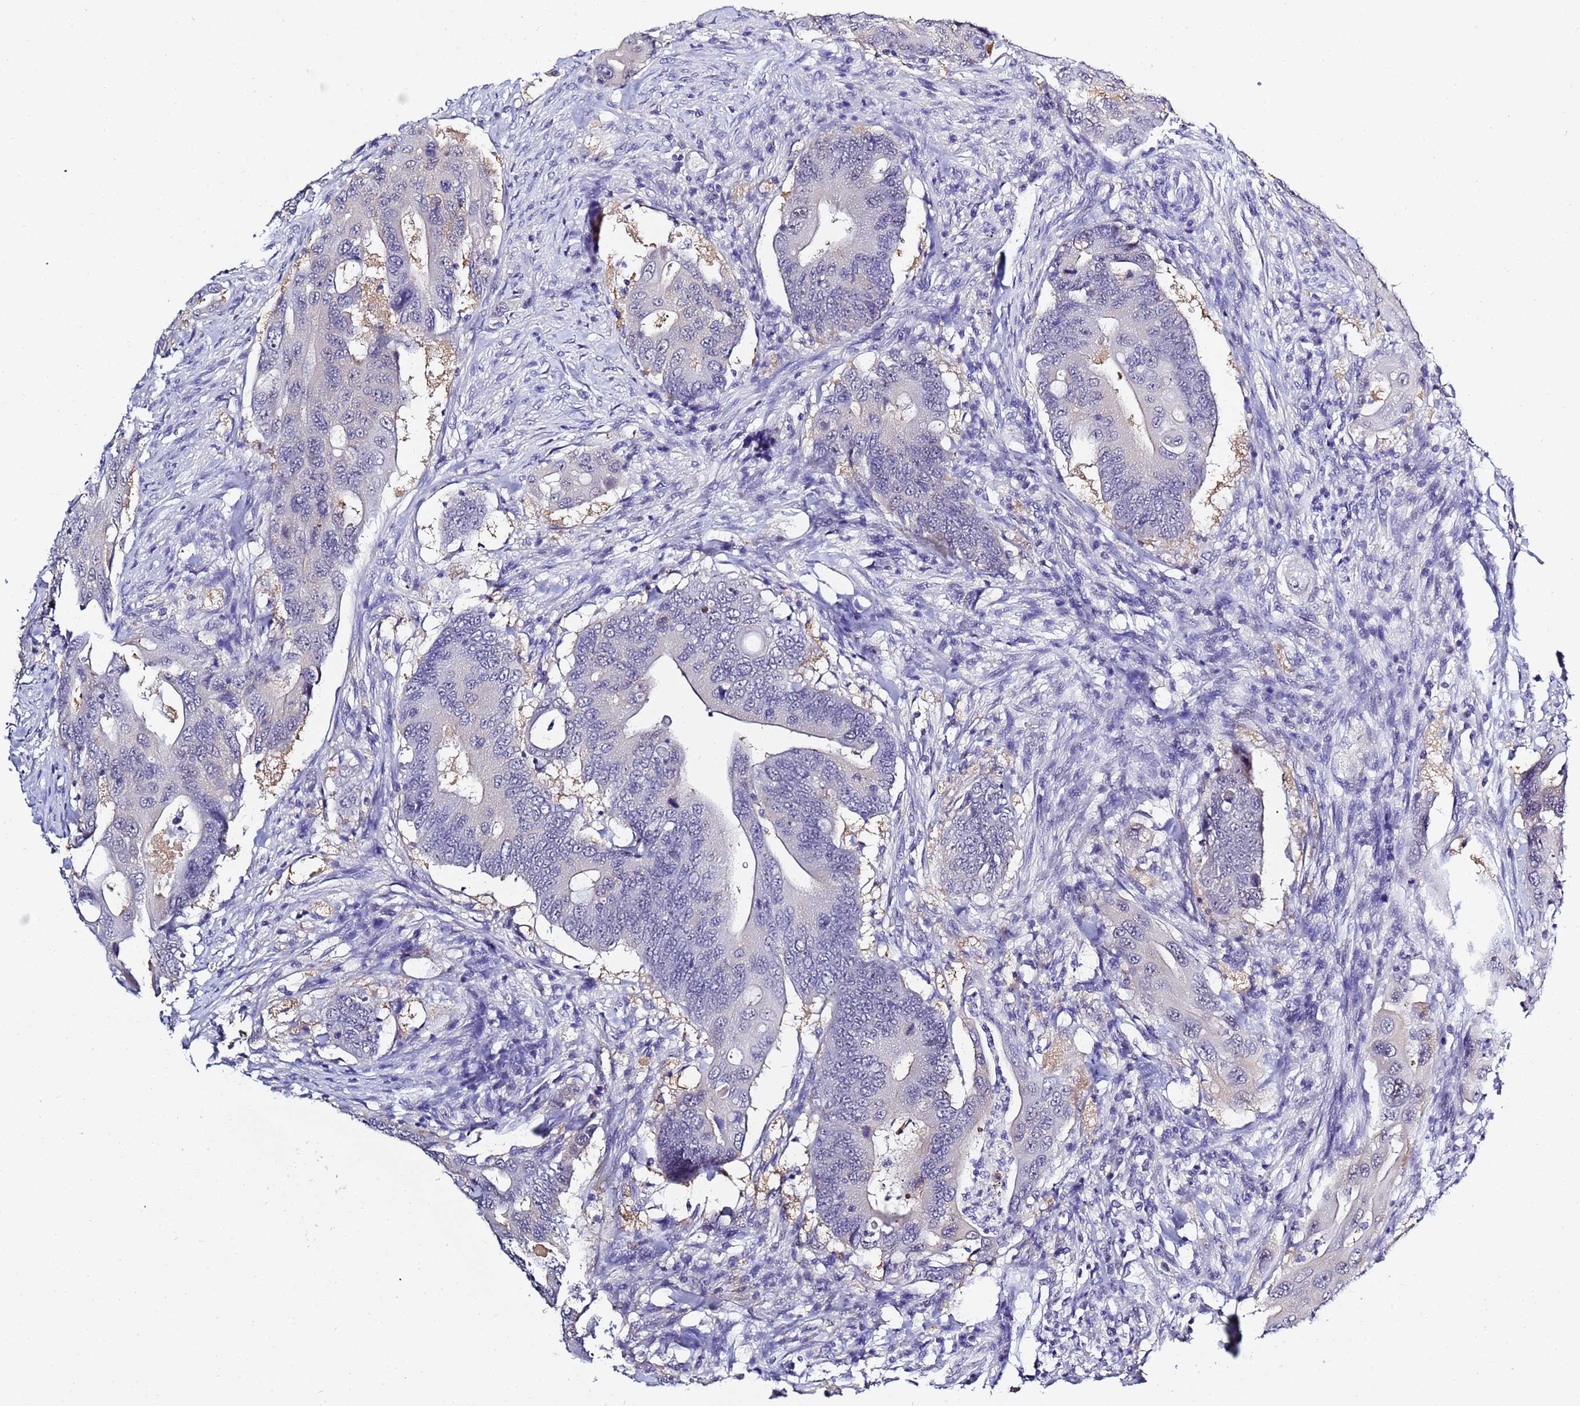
{"staining": {"intensity": "negative", "quantity": "none", "location": "none"}, "tissue": "colorectal cancer", "cell_type": "Tumor cells", "image_type": "cancer", "snomed": [{"axis": "morphology", "description": "Adenocarcinoma, NOS"}, {"axis": "topography", "description": "Colon"}], "caption": "Tumor cells show no significant positivity in colorectal adenocarcinoma.", "gene": "ACTL6B", "patient": {"sex": "male", "age": 71}}